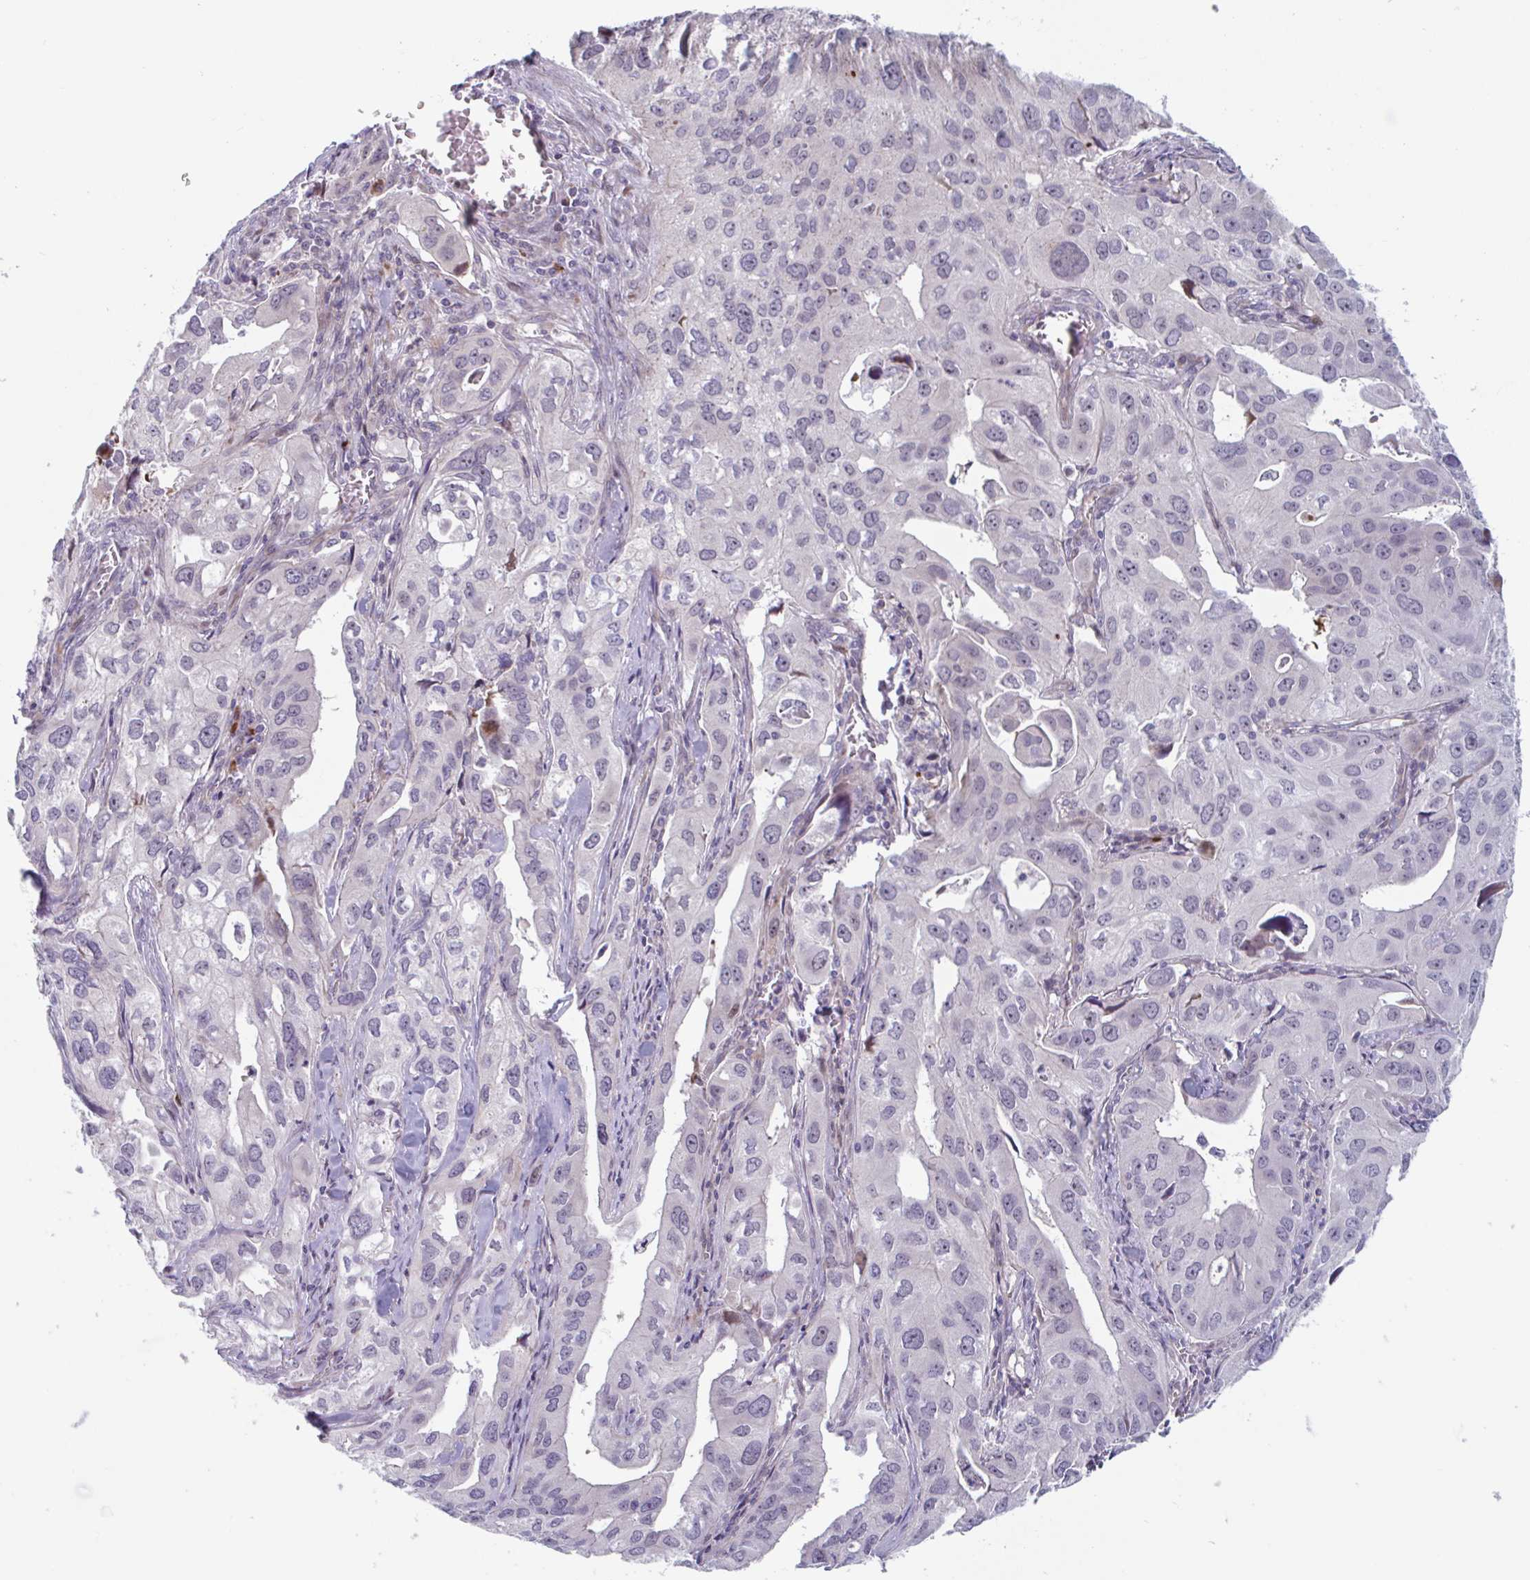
{"staining": {"intensity": "negative", "quantity": "none", "location": "none"}, "tissue": "lung cancer", "cell_type": "Tumor cells", "image_type": "cancer", "snomed": [{"axis": "morphology", "description": "Adenocarcinoma, NOS"}, {"axis": "topography", "description": "Lung"}], "caption": "Adenocarcinoma (lung) stained for a protein using immunohistochemistry reveals no expression tumor cells.", "gene": "DUXA", "patient": {"sex": "male", "age": 48}}